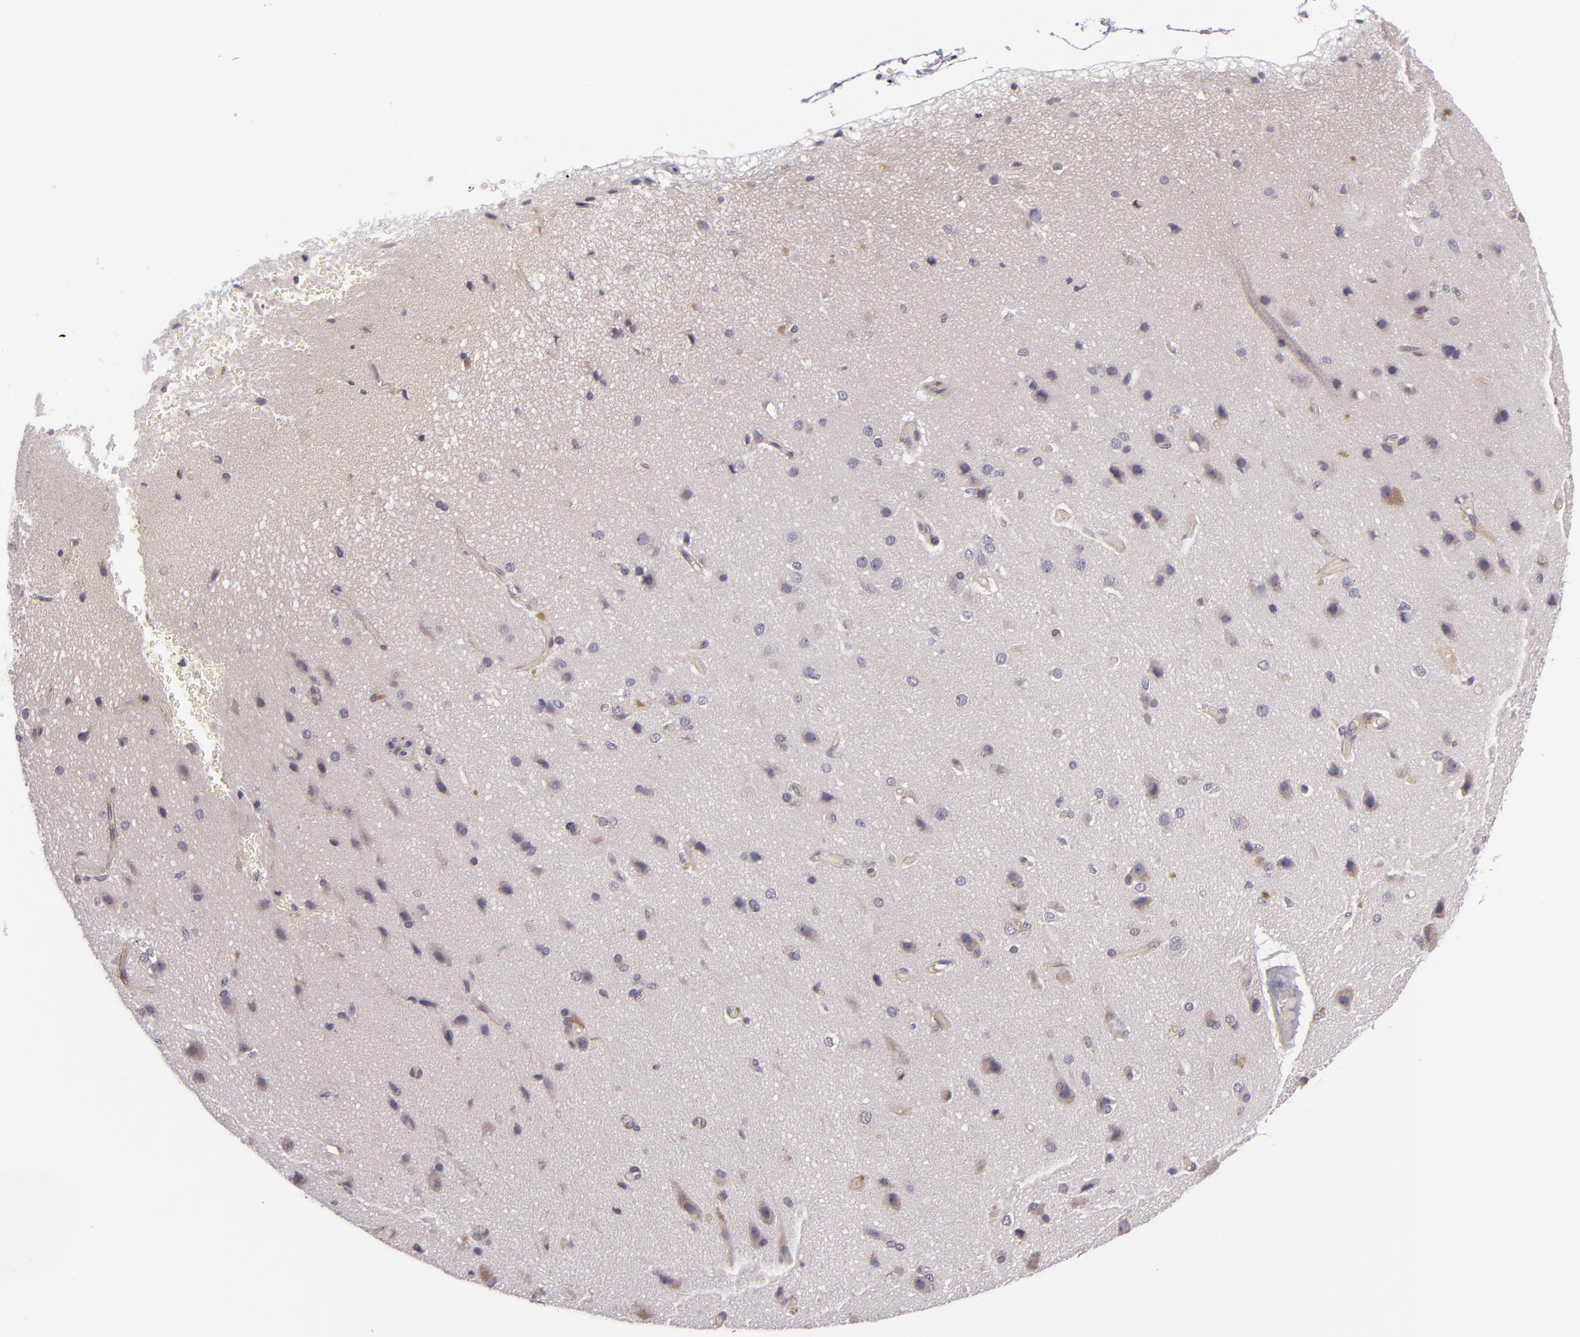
{"staining": {"intensity": "weak", "quantity": ">75%", "location": "cytoplasmic/membranous"}, "tissue": "cerebral cortex", "cell_type": "Endothelial cells", "image_type": "normal", "snomed": [{"axis": "morphology", "description": "Normal tissue, NOS"}, {"axis": "morphology", "description": "Glioma, malignant, High grade"}, {"axis": "topography", "description": "Cerebral cortex"}], "caption": "Weak cytoplasmic/membranous expression for a protein is identified in approximately >75% of endothelial cells of benign cerebral cortex using immunohistochemistry.", "gene": "DAG1", "patient": {"sex": "male", "age": 77}}